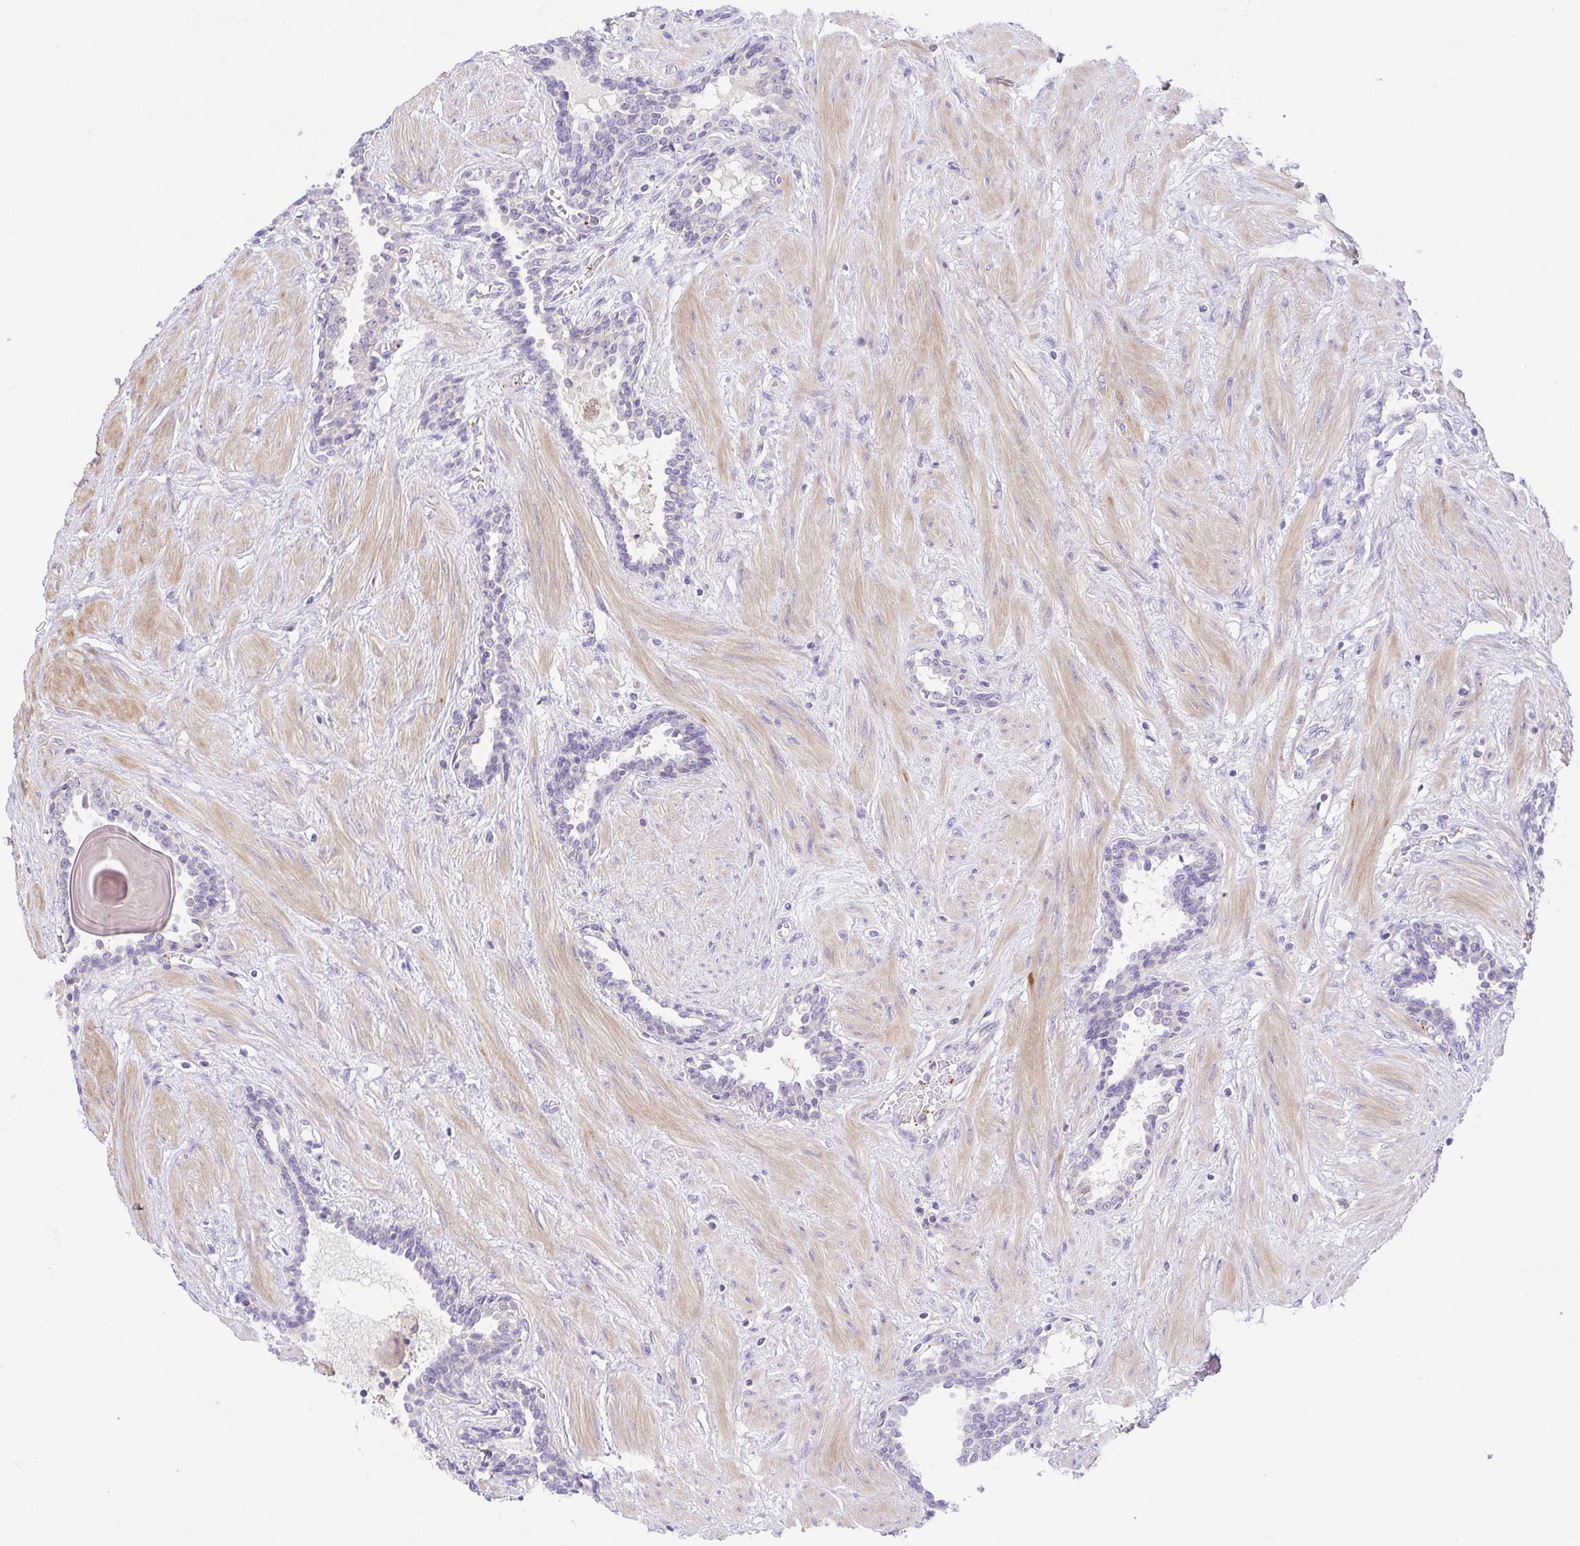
{"staining": {"intensity": "negative", "quantity": "none", "location": "none"}, "tissue": "prostate", "cell_type": "Glandular cells", "image_type": "normal", "snomed": [{"axis": "morphology", "description": "Normal tissue, NOS"}, {"axis": "topography", "description": "Prostate"}], "caption": "Prostate was stained to show a protein in brown. There is no significant expression in glandular cells.", "gene": "PRR14L", "patient": {"sex": "male", "age": 55}}